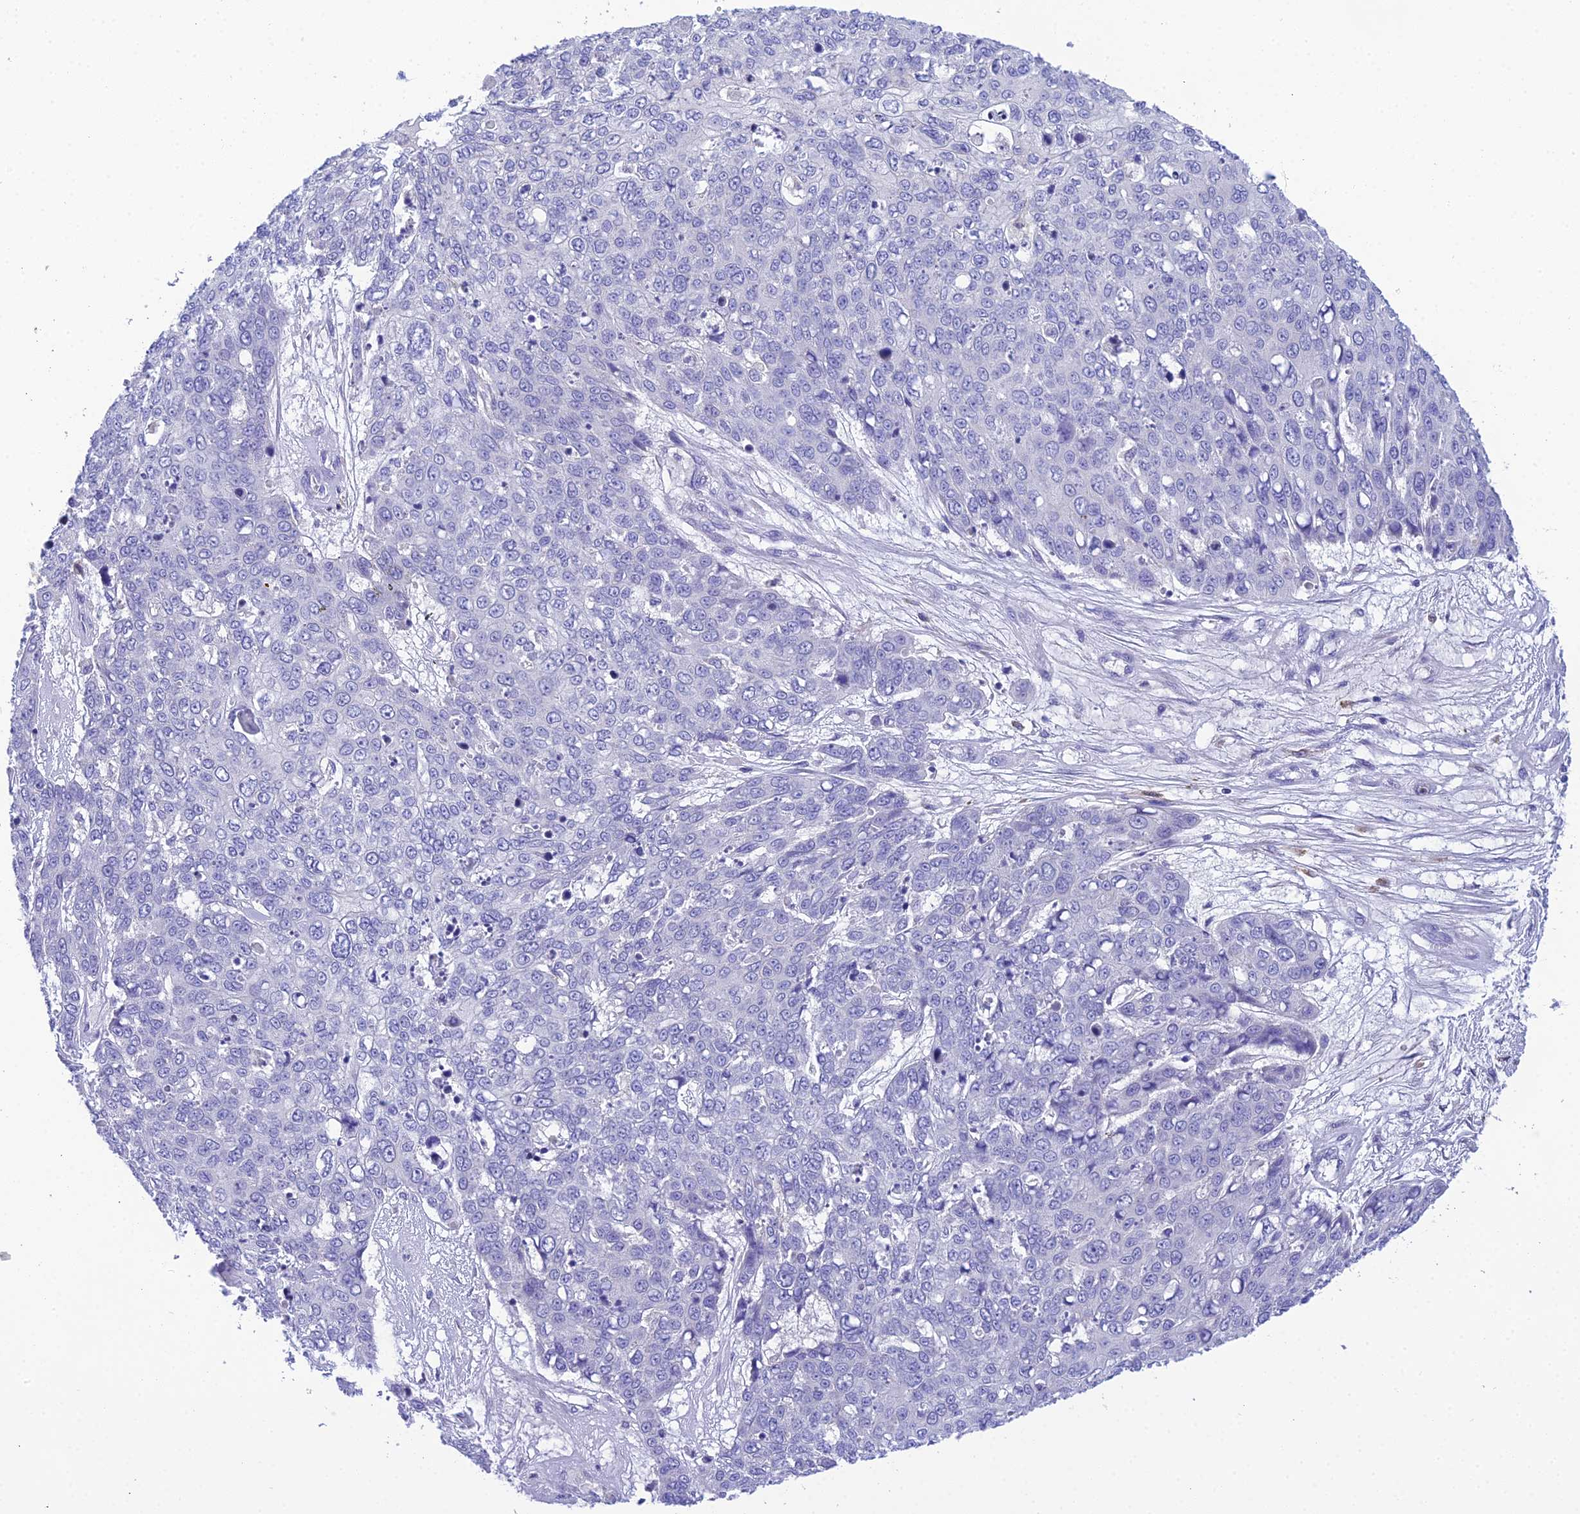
{"staining": {"intensity": "negative", "quantity": "none", "location": "none"}, "tissue": "skin cancer", "cell_type": "Tumor cells", "image_type": "cancer", "snomed": [{"axis": "morphology", "description": "Squamous cell carcinoma, NOS"}, {"axis": "topography", "description": "Skin"}], "caption": "Immunohistochemistry (IHC) histopathology image of skin cancer stained for a protein (brown), which displays no staining in tumor cells.", "gene": "KIAA0408", "patient": {"sex": "male", "age": 71}}